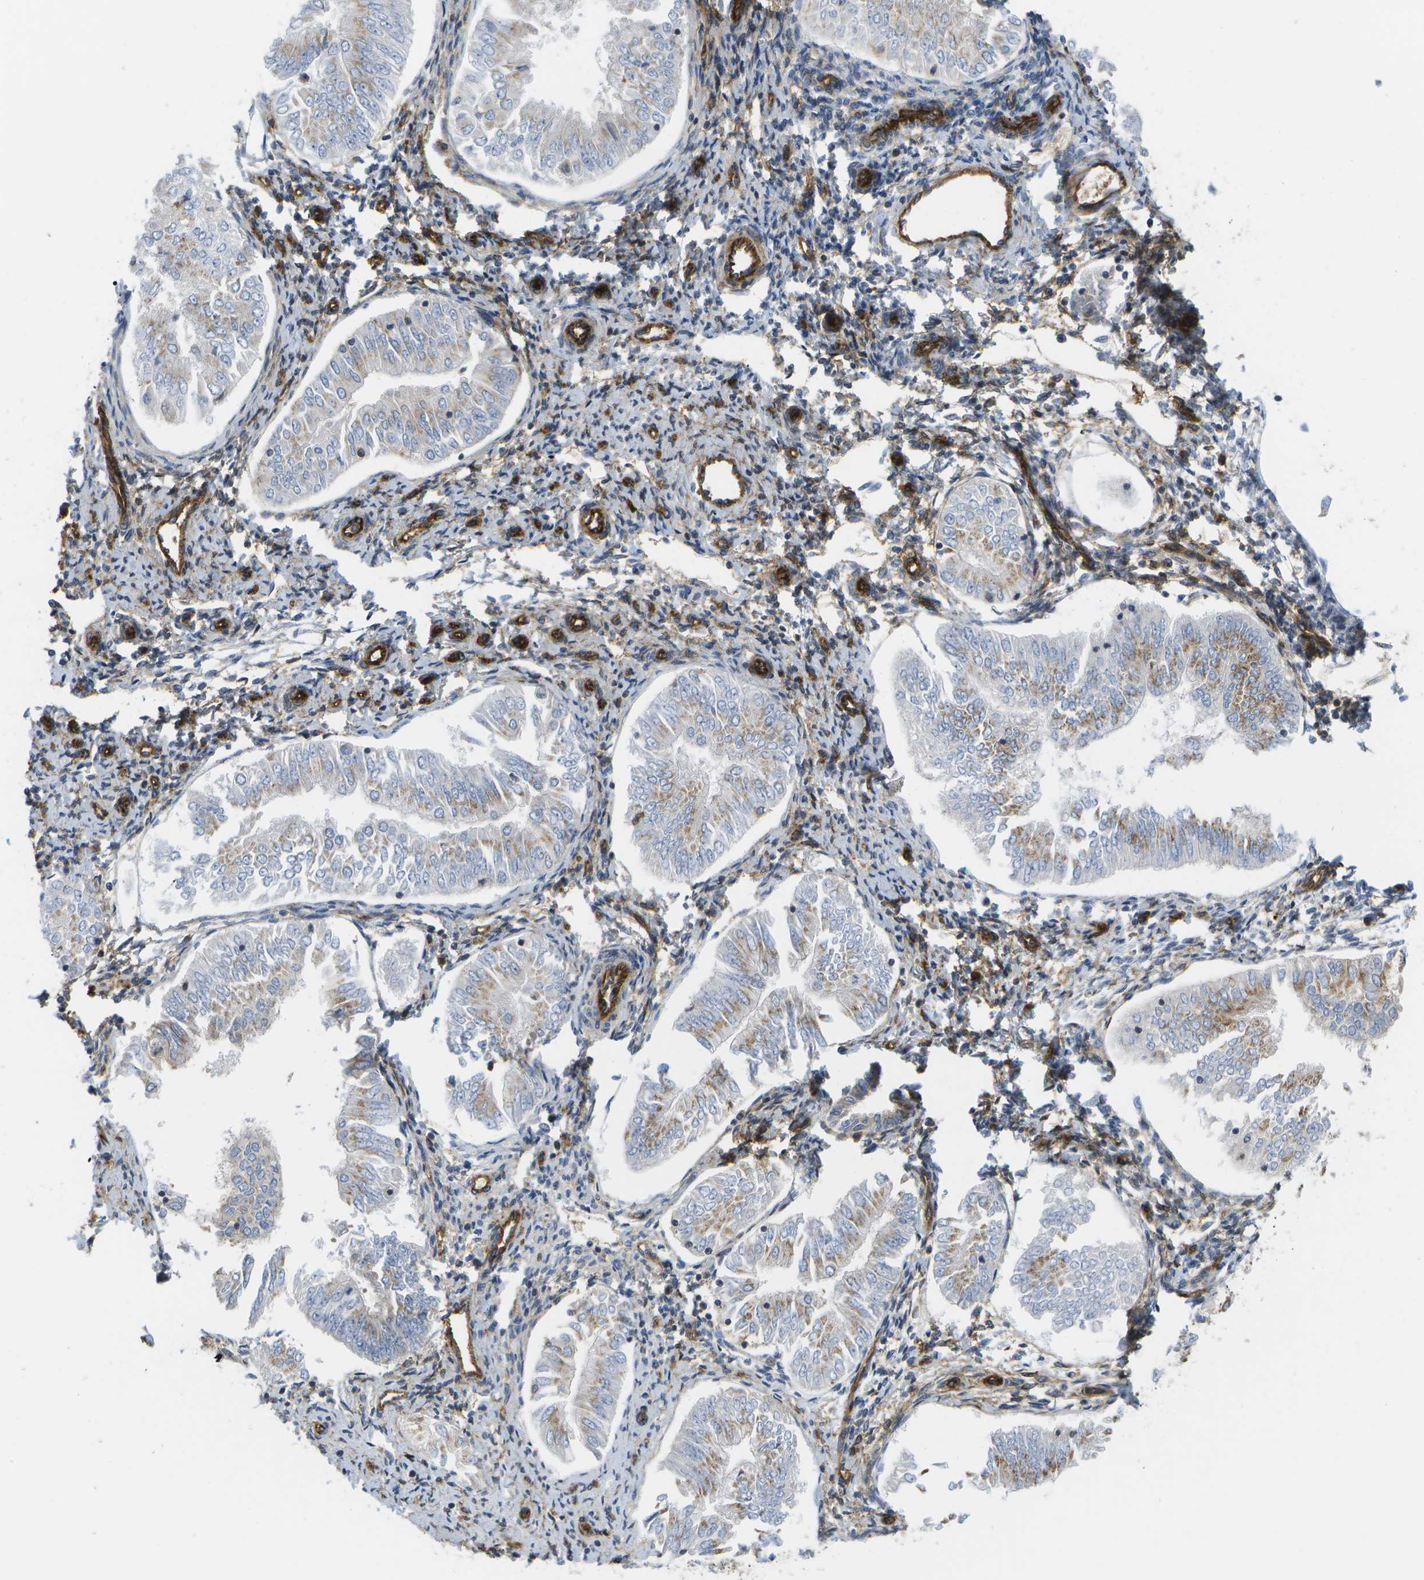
{"staining": {"intensity": "weak", "quantity": "25%-75%", "location": "cytoplasmic/membranous"}, "tissue": "endometrial cancer", "cell_type": "Tumor cells", "image_type": "cancer", "snomed": [{"axis": "morphology", "description": "Adenocarcinoma, NOS"}, {"axis": "topography", "description": "Endometrium"}], "caption": "Immunohistochemical staining of human endometrial cancer demonstrates low levels of weak cytoplasmic/membranous expression in approximately 25%-75% of tumor cells. Nuclei are stained in blue.", "gene": "BST2", "patient": {"sex": "female", "age": 53}}